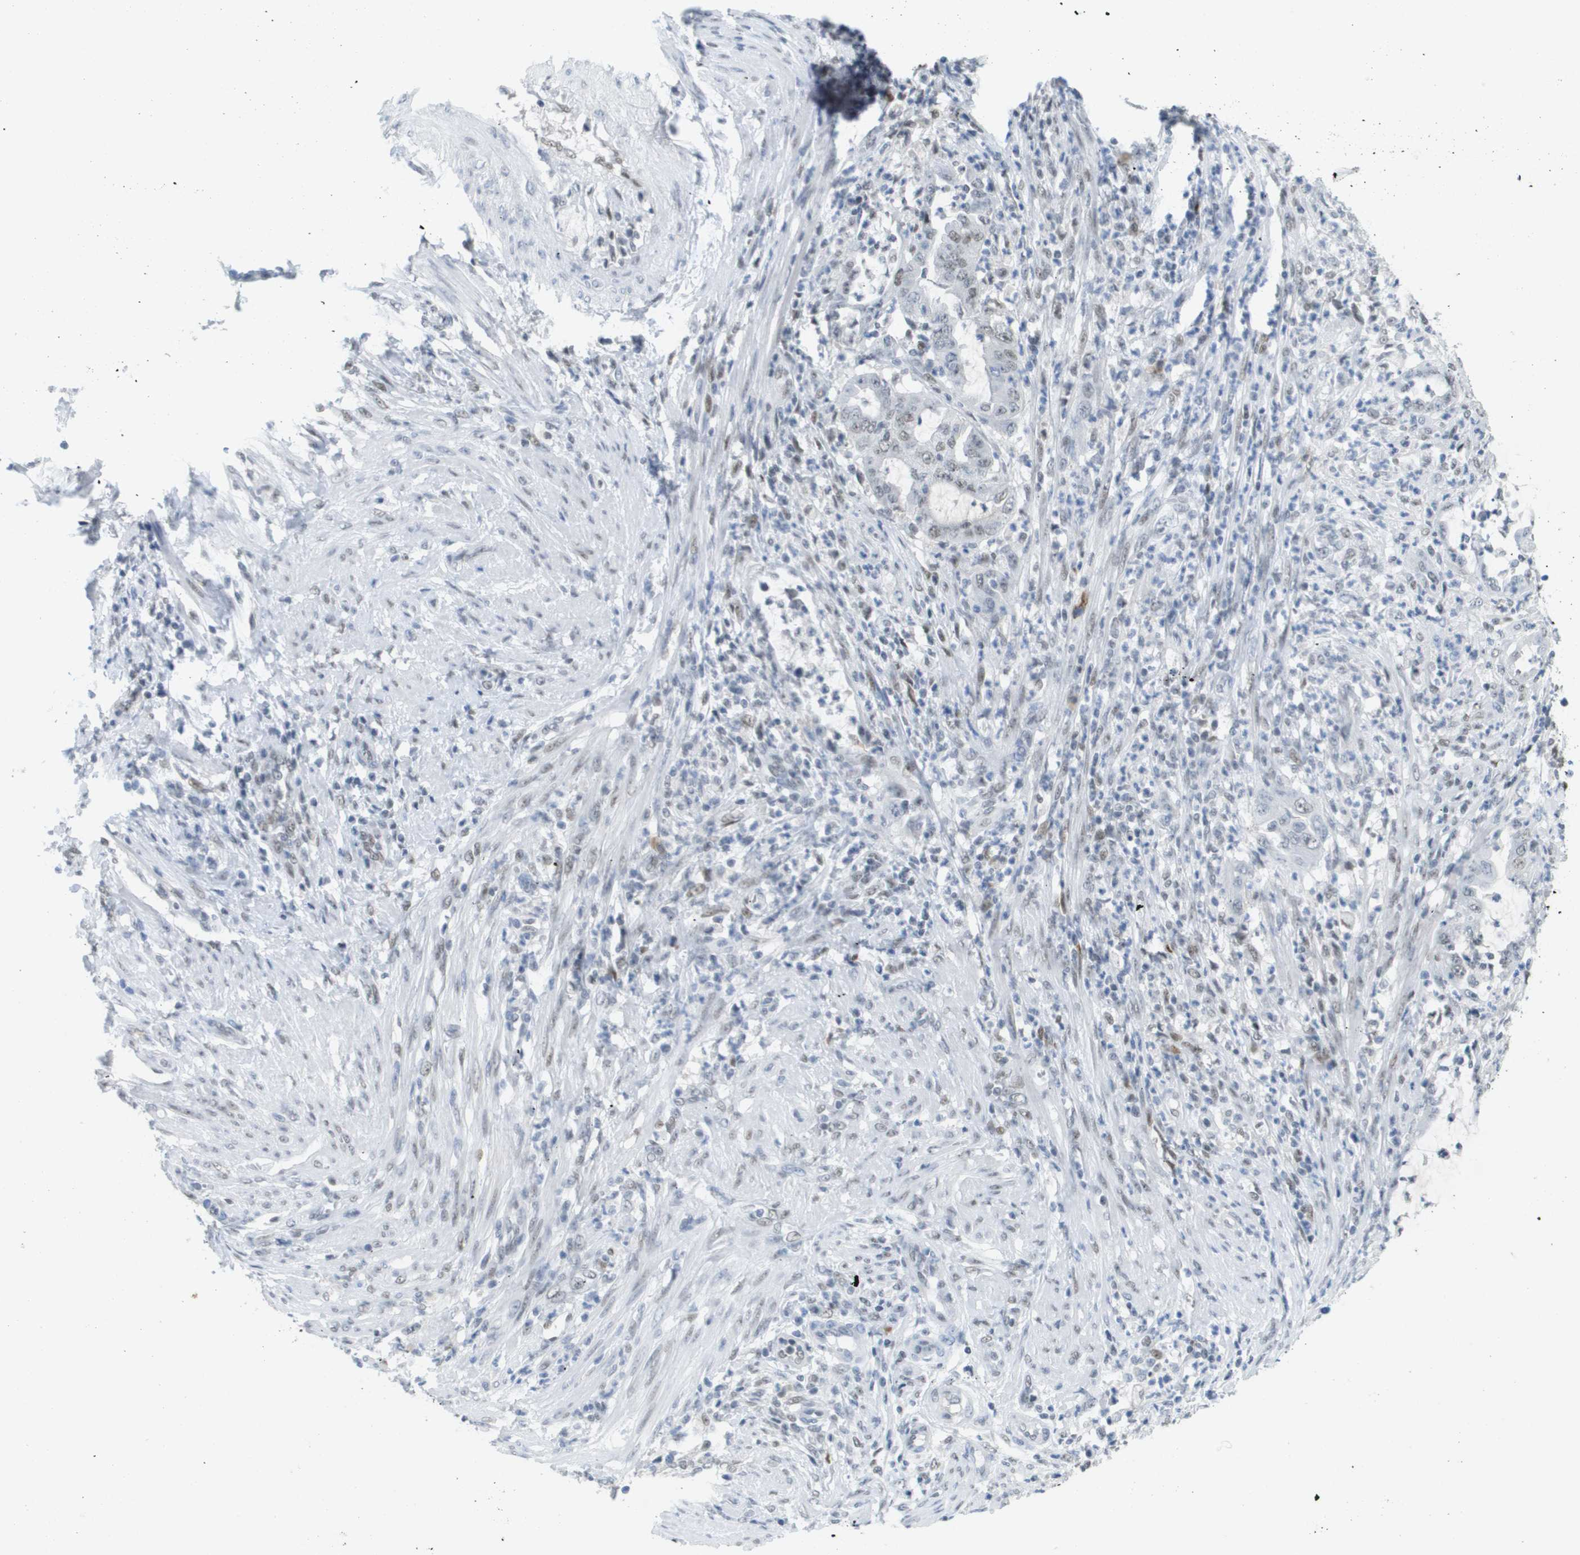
{"staining": {"intensity": "weak", "quantity": "<25%", "location": "nuclear"}, "tissue": "endometrial cancer", "cell_type": "Tumor cells", "image_type": "cancer", "snomed": [{"axis": "morphology", "description": "Adenocarcinoma, NOS"}, {"axis": "topography", "description": "Endometrium"}], "caption": "Immunohistochemical staining of human endometrial cancer displays no significant expression in tumor cells.", "gene": "TP53RK", "patient": {"sex": "female", "age": 70}}